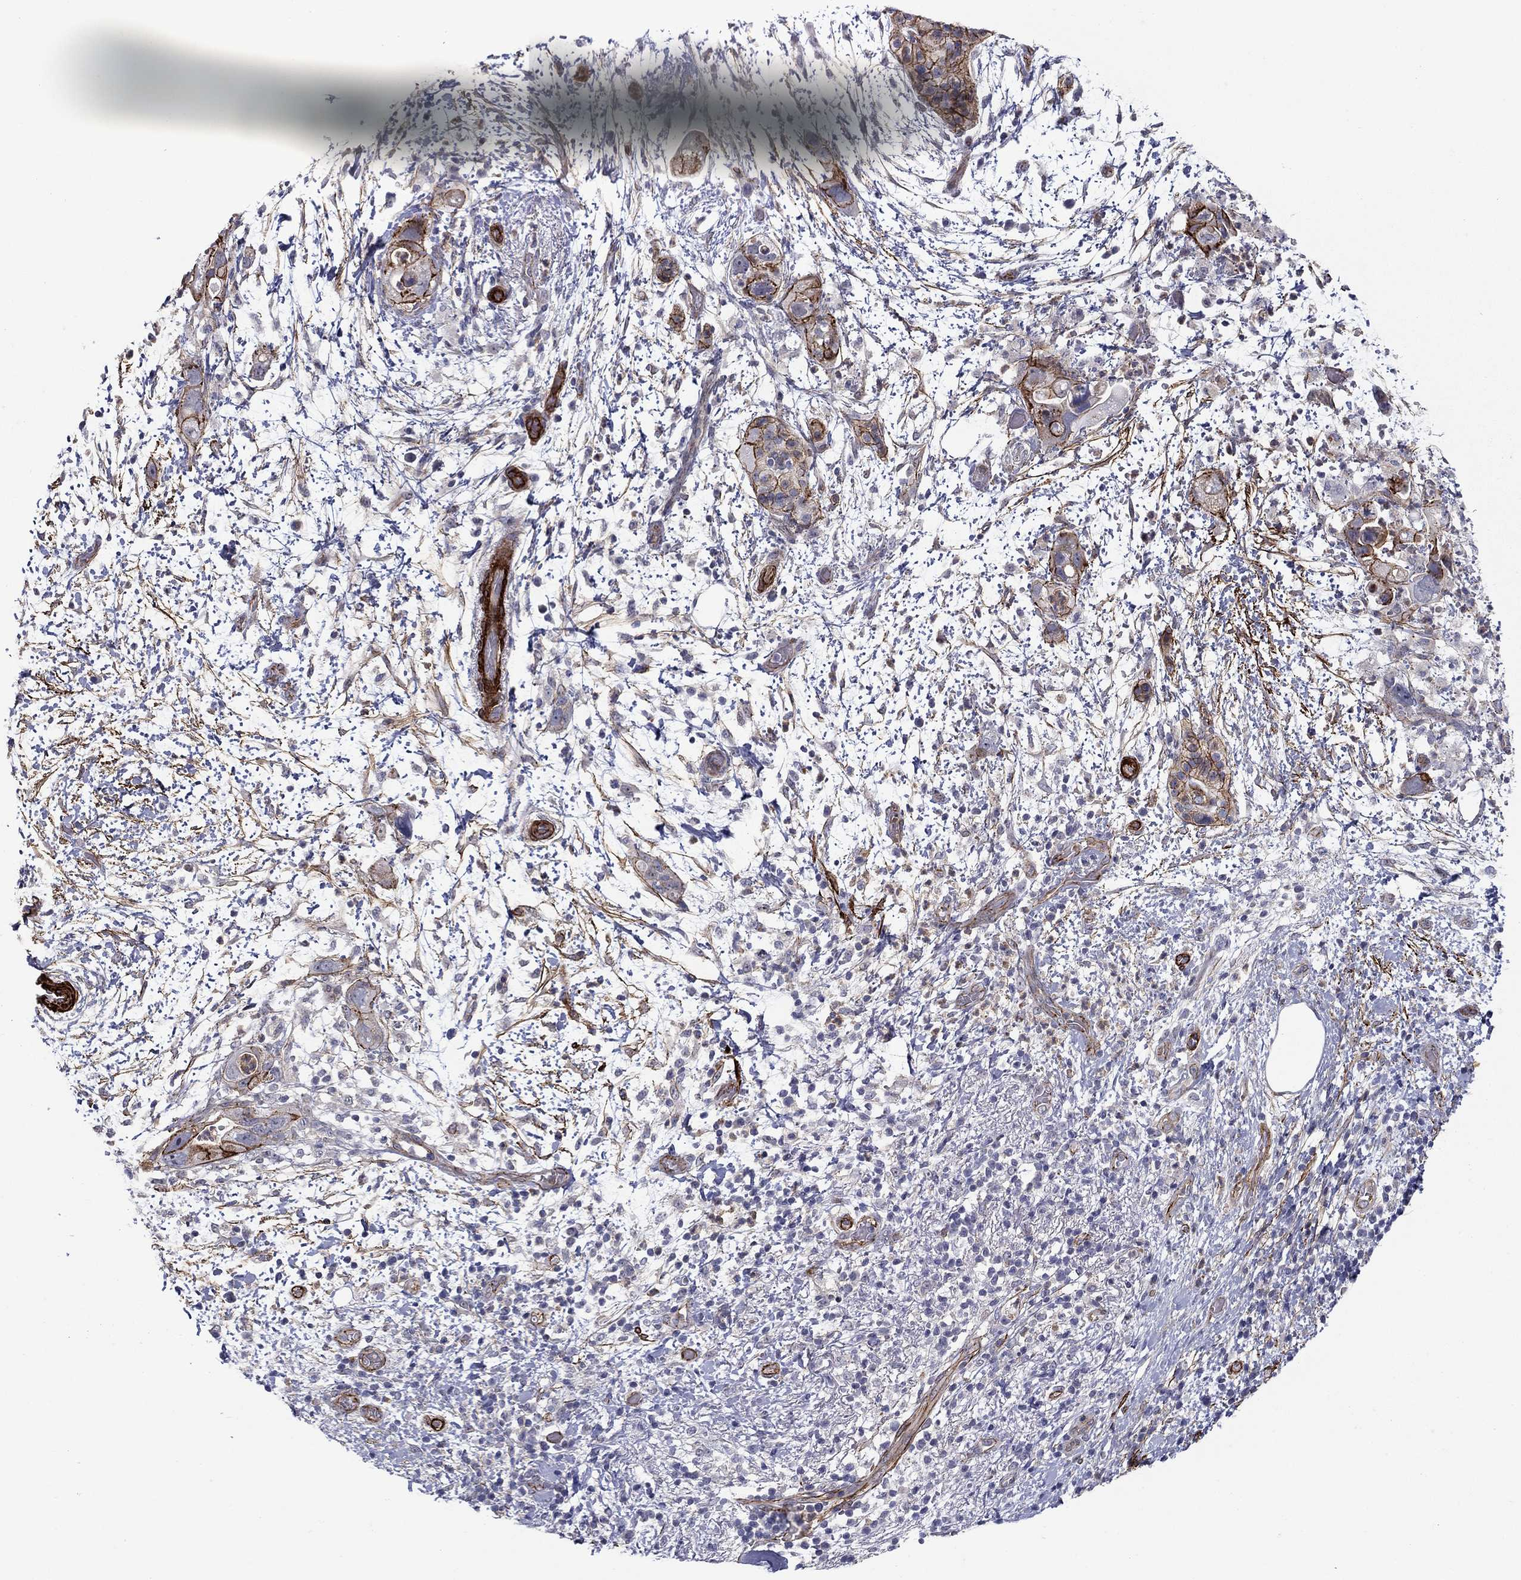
{"staining": {"intensity": "strong", "quantity": "25%-75%", "location": "cytoplasmic/membranous"}, "tissue": "pancreatic cancer", "cell_type": "Tumor cells", "image_type": "cancer", "snomed": [{"axis": "morphology", "description": "Adenocarcinoma, NOS"}, {"axis": "topography", "description": "Pancreas"}], "caption": "Strong cytoplasmic/membranous staining for a protein is seen in about 25%-75% of tumor cells of pancreatic adenocarcinoma using immunohistochemistry.", "gene": "KRBA1", "patient": {"sex": "female", "age": 72}}